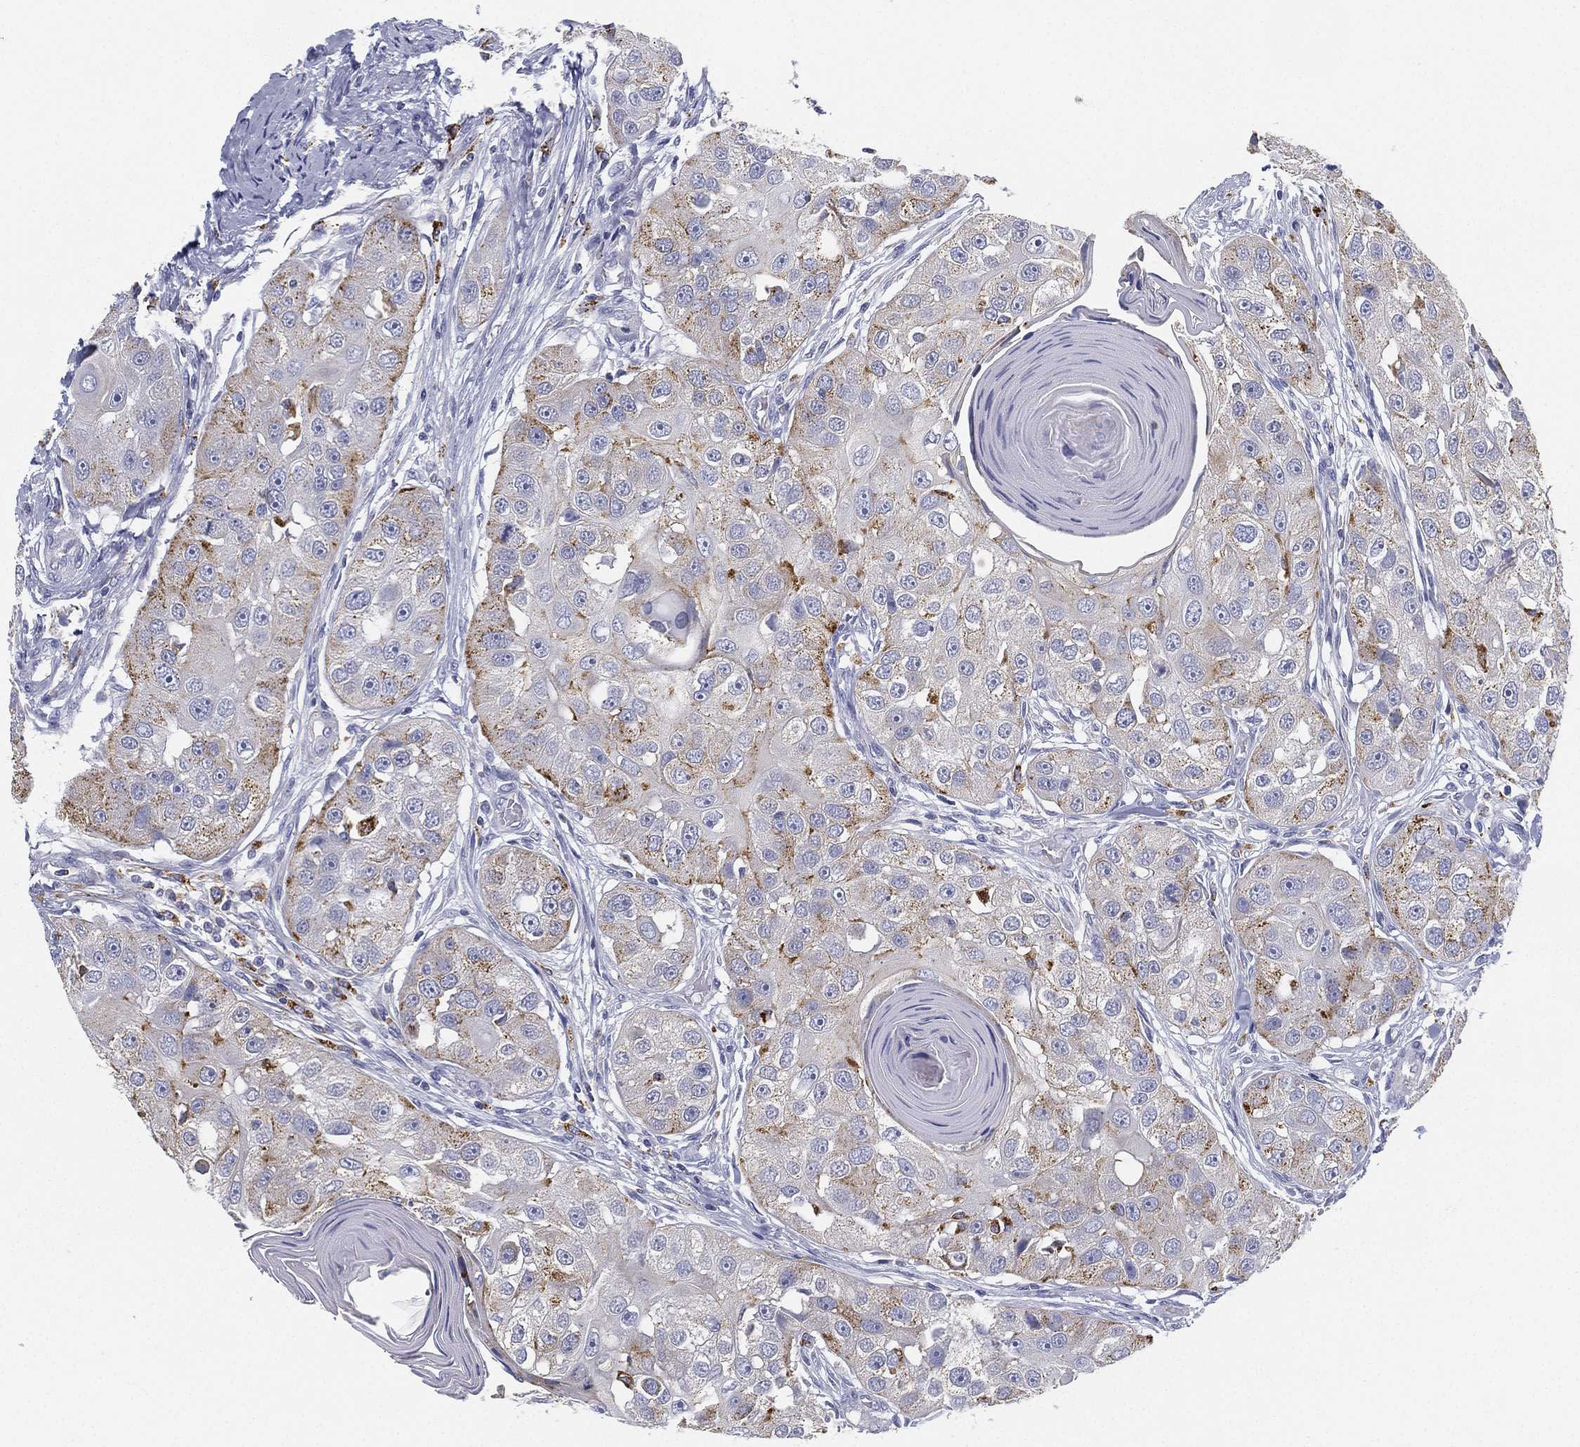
{"staining": {"intensity": "moderate", "quantity": "<25%", "location": "cytoplasmic/membranous"}, "tissue": "head and neck cancer", "cell_type": "Tumor cells", "image_type": "cancer", "snomed": [{"axis": "morphology", "description": "Normal tissue, NOS"}, {"axis": "morphology", "description": "Squamous cell carcinoma, NOS"}, {"axis": "topography", "description": "Skeletal muscle"}, {"axis": "topography", "description": "Head-Neck"}], "caption": "An immunohistochemistry (IHC) photomicrograph of tumor tissue is shown. Protein staining in brown highlights moderate cytoplasmic/membranous positivity in head and neck cancer (squamous cell carcinoma) within tumor cells.", "gene": "NPC2", "patient": {"sex": "male", "age": 51}}